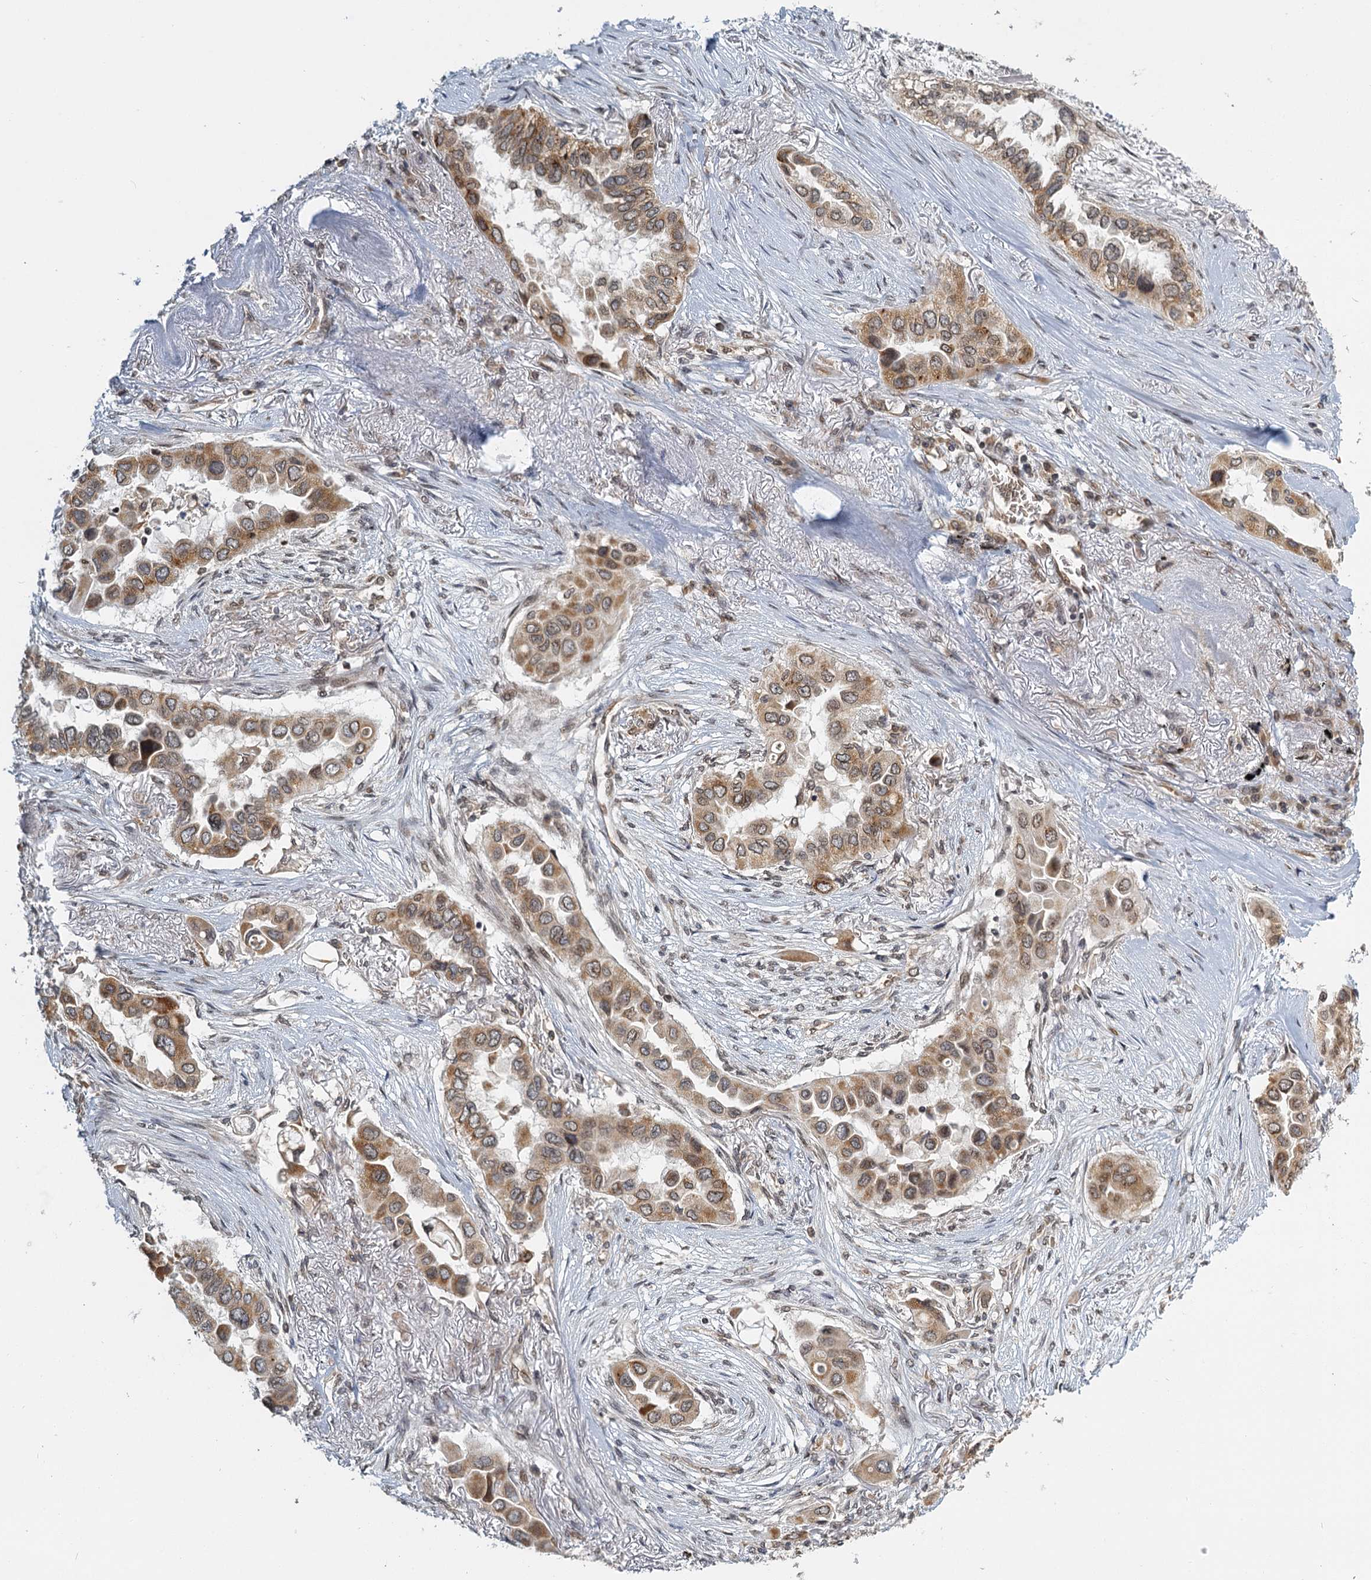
{"staining": {"intensity": "moderate", "quantity": ">75%", "location": "cytoplasmic/membranous"}, "tissue": "lung cancer", "cell_type": "Tumor cells", "image_type": "cancer", "snomed": [{"axis": "morphology", "description": "Adenocarcinoma, NOS"}, {"axis": "topography", "description": "Lung"}], "caption": "This micrograph exhibits IHC staining of lung adenocarcinoma, with medium moderate cytoplasmic/membranous expression in about >75% of tumor cells.", "gene": "TREX1", "patient": {"sex": "female", "age": 76}}